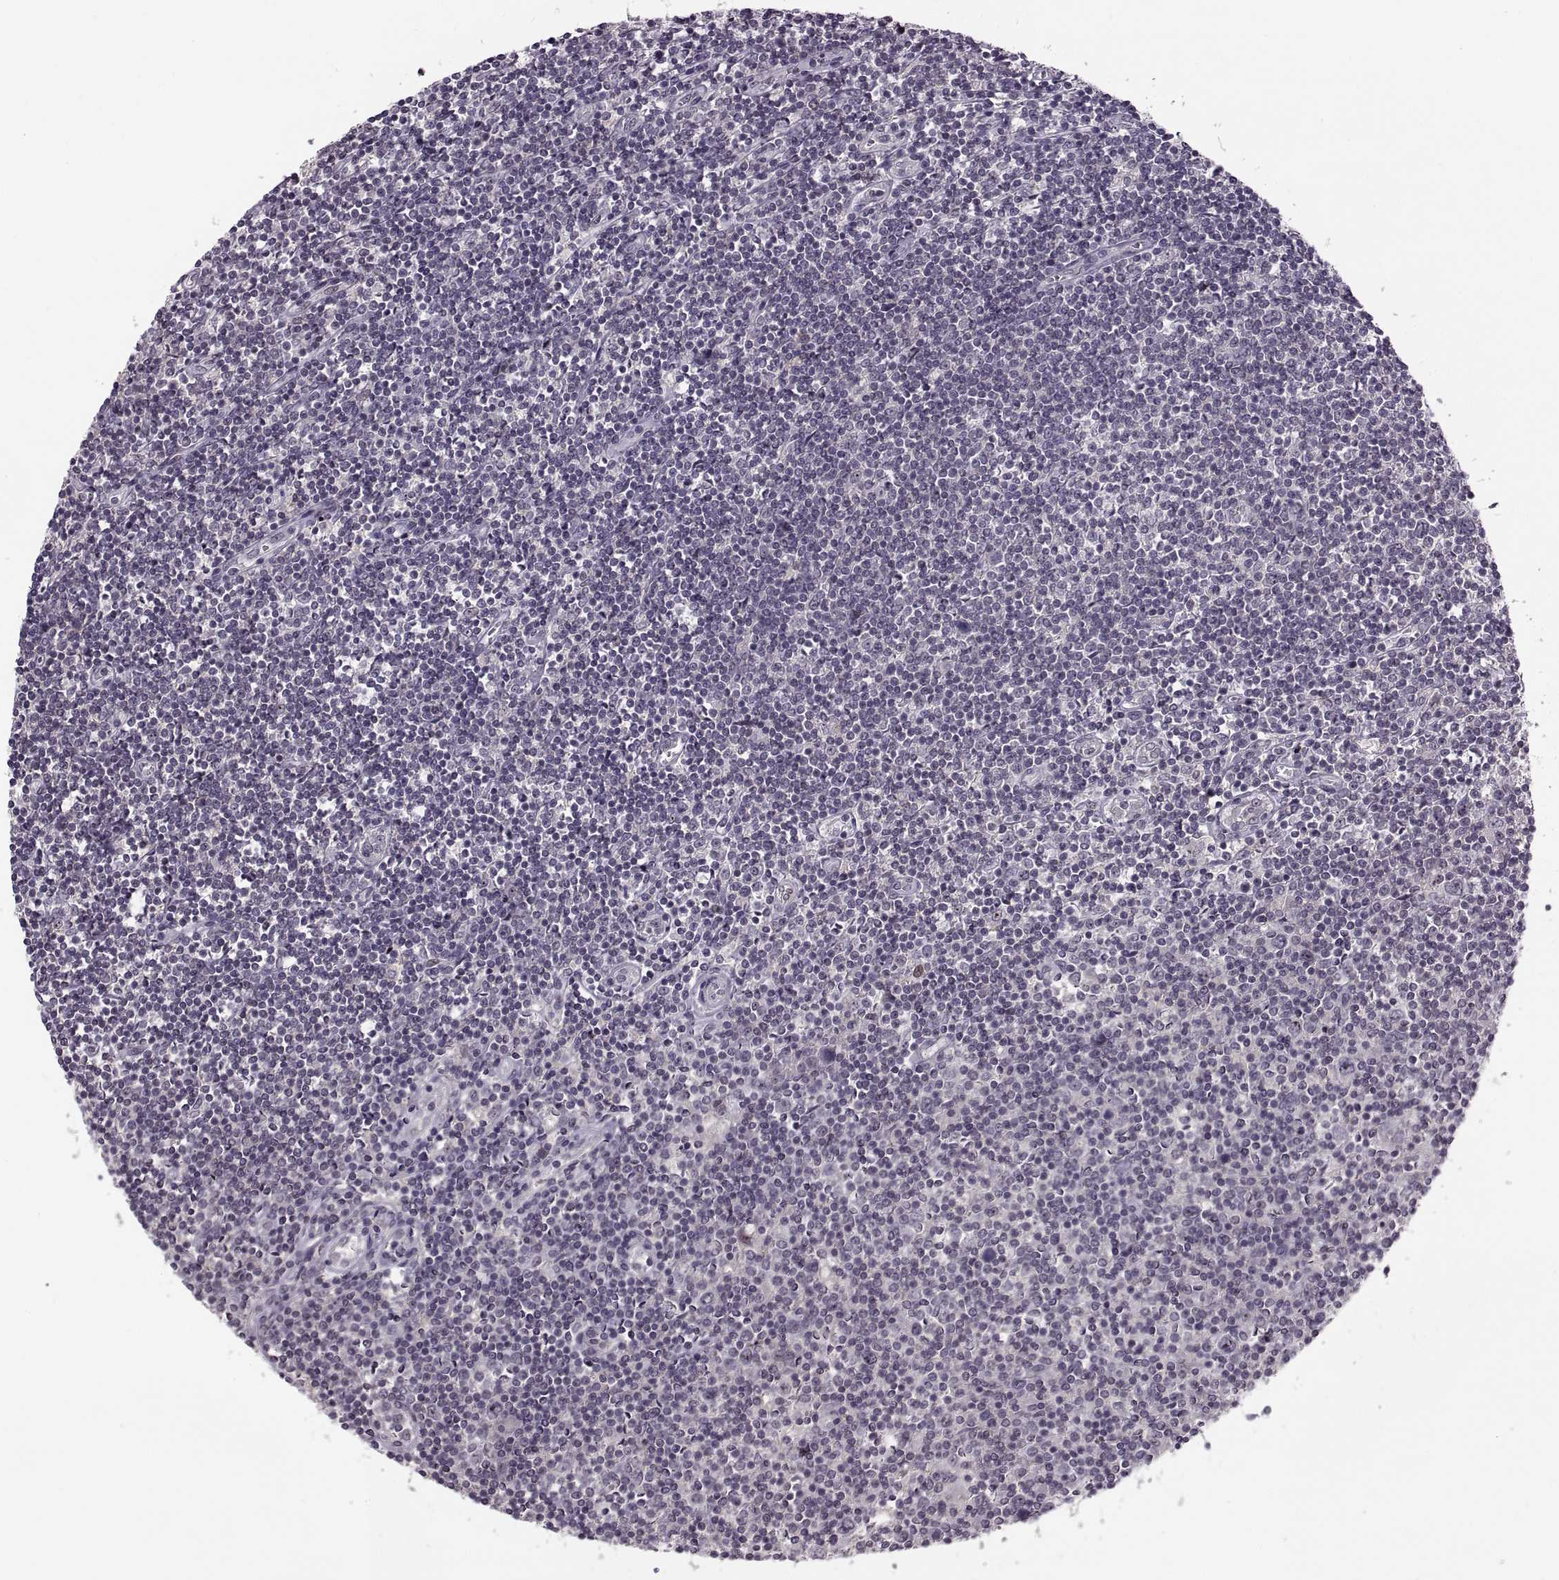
{"staining": {"intensity": "negative", "quantity": "none", "location": "none"}, "tissue": "lymphoma", "cell_type": "Tumor cells", "image_type": "cancer", "snomed": [{"axis": "morphology", "description": "Hodgkin's disease, NOS"}, {"axis": "topography", "description": "Lymph node"}], "caption": "Immunohistochemistry (IHC) of human lymphoma demonstrates no positivity in tumor cells. (Immunohistochemistry, brightfield microscopy, high magnification).", "gene": "LUZP2", "patient": {"sex": "male", "age": 40}}